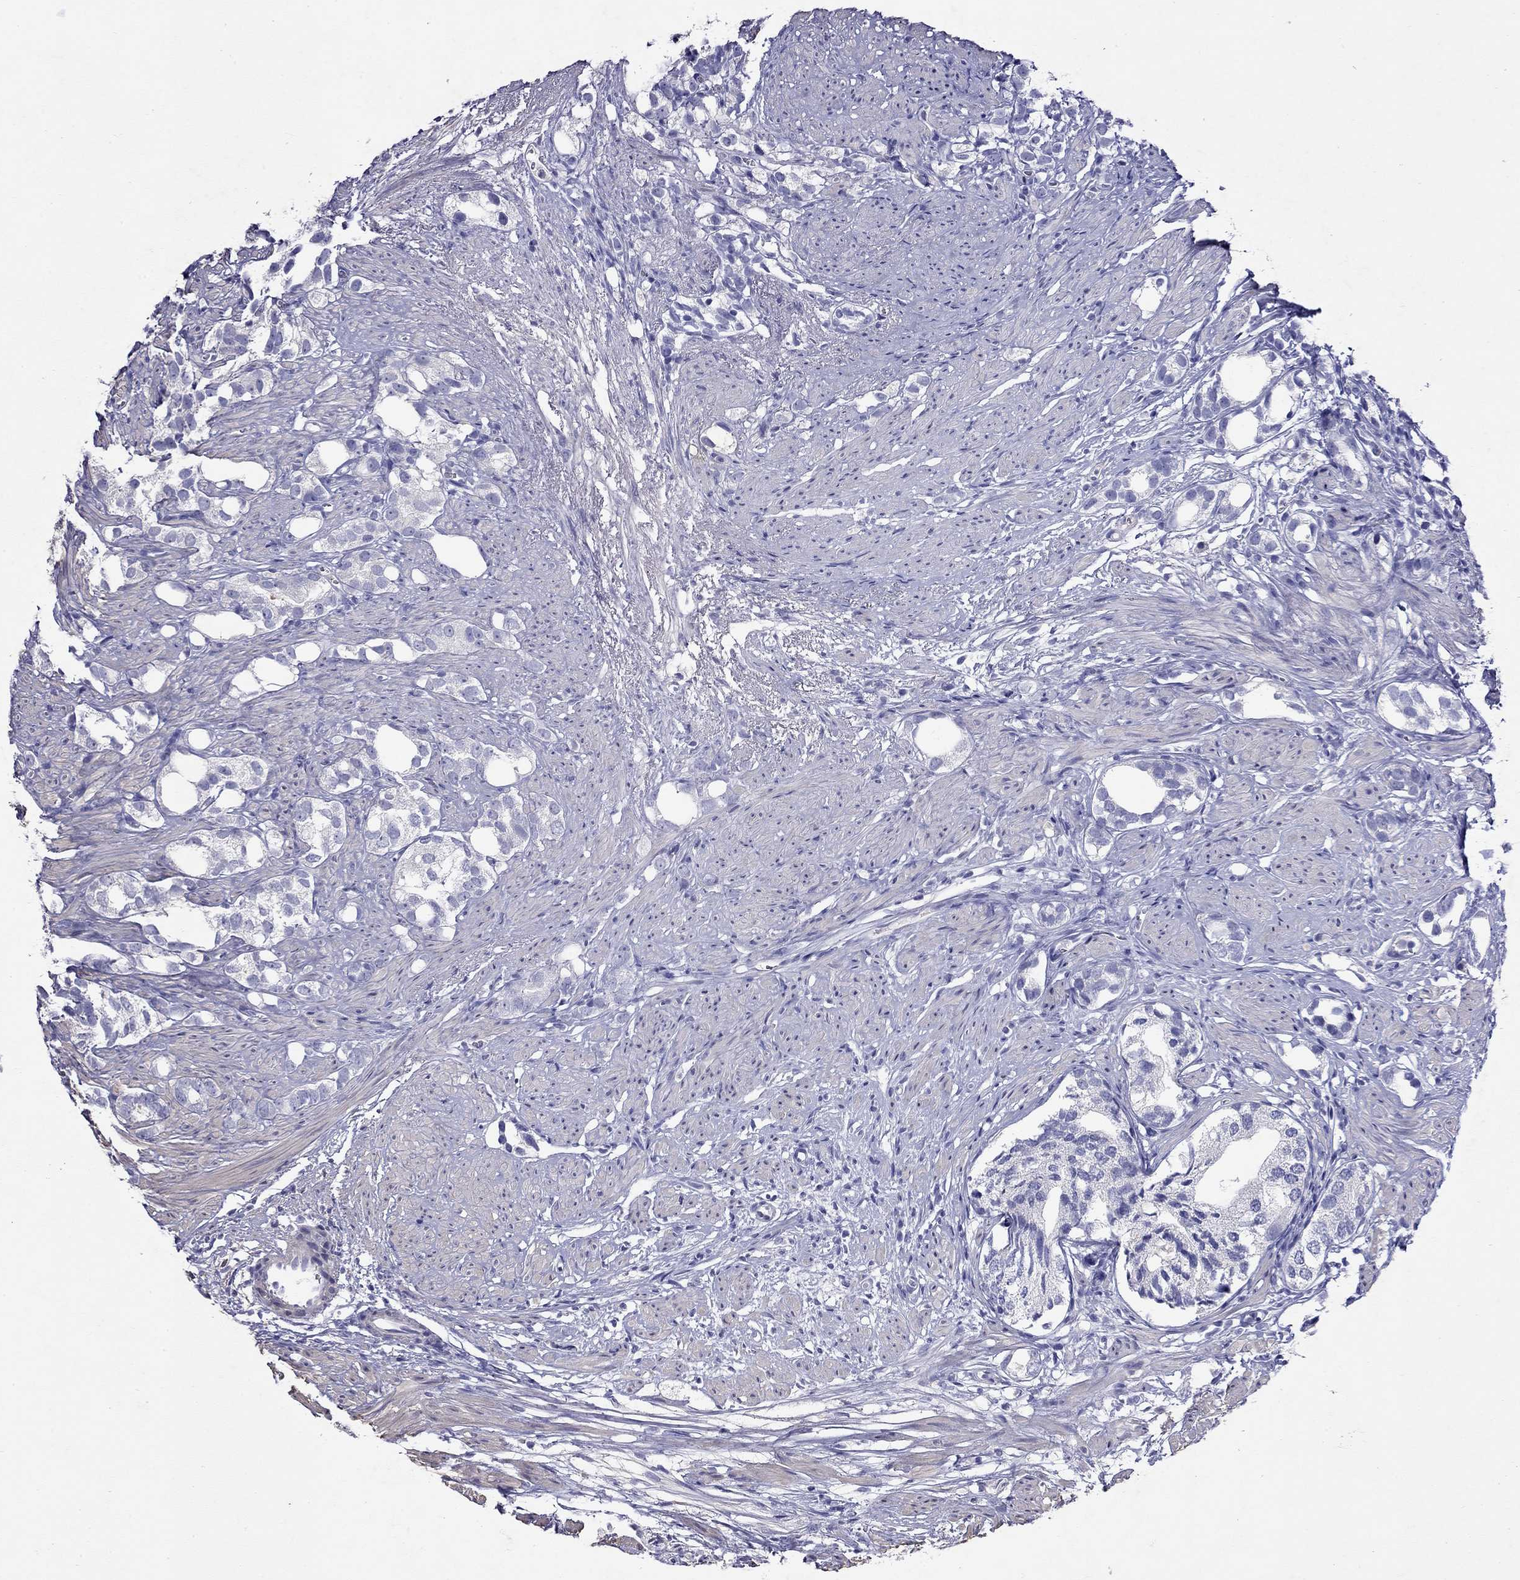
{"staining": {"intensity": "negative", "quantity": "none", "location": "none"}, "tissue": "prostate cancer", "cell_type": "Tumor cells", "image_type": "cancer", "snomed": [{"axis": "morphology", "description": "Adenocarcinoma, High grade"}, {"axis": "topography", "description": "Prostate"}], "caption": "Tumor cells show no significant protein expression in prostate adenocarcinoma (high-grade). (Stains: DAB (3,3'-diaminobenzidine) immunohistochemistry with hematoxylin counter stain, Microscopy: brightfield microscopy at high magnification).", "gene": "GNAT3", "patient": {"sex": "male", "age": 82}}